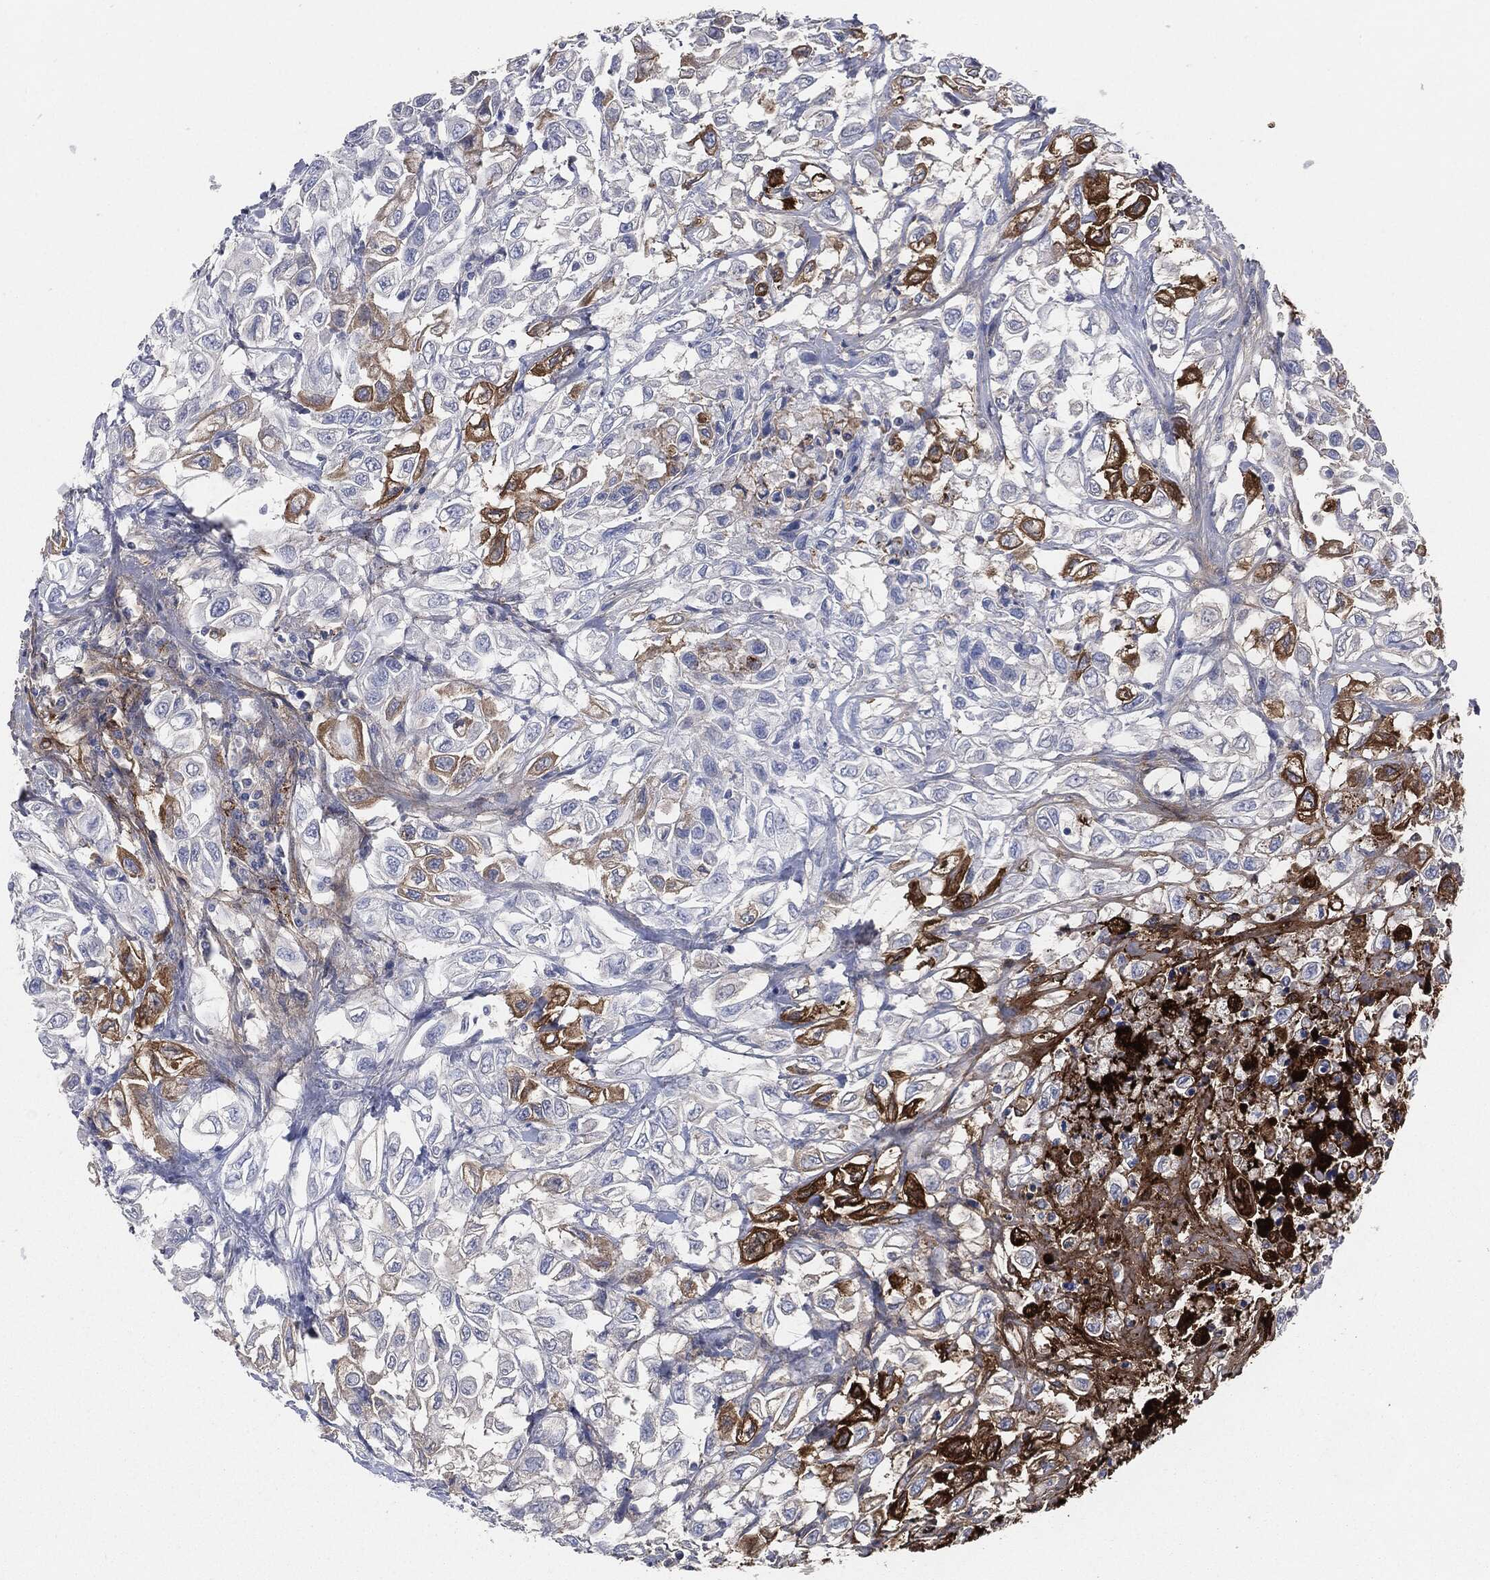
{"staining": {"intensity": "strong", "quantity": "<25%", "location": "cytoplasmic/membranous"}, "tissue": "urothelial cancer", "cell_type": "Tumor cells", "image_type": "cancer", "snomed": [{"axis": "morphology", "description": "Urothelial carcinoma, High grade"}, {"axis": "topography", "description": "Urinary bladder"}], "caption": "Strong cytoplasmic/membranous staining is seen in approximately <25% of tumor cells in urothelial cancer.", "gene": "APOB", "patient": {"sex": "female", "age": 56}}